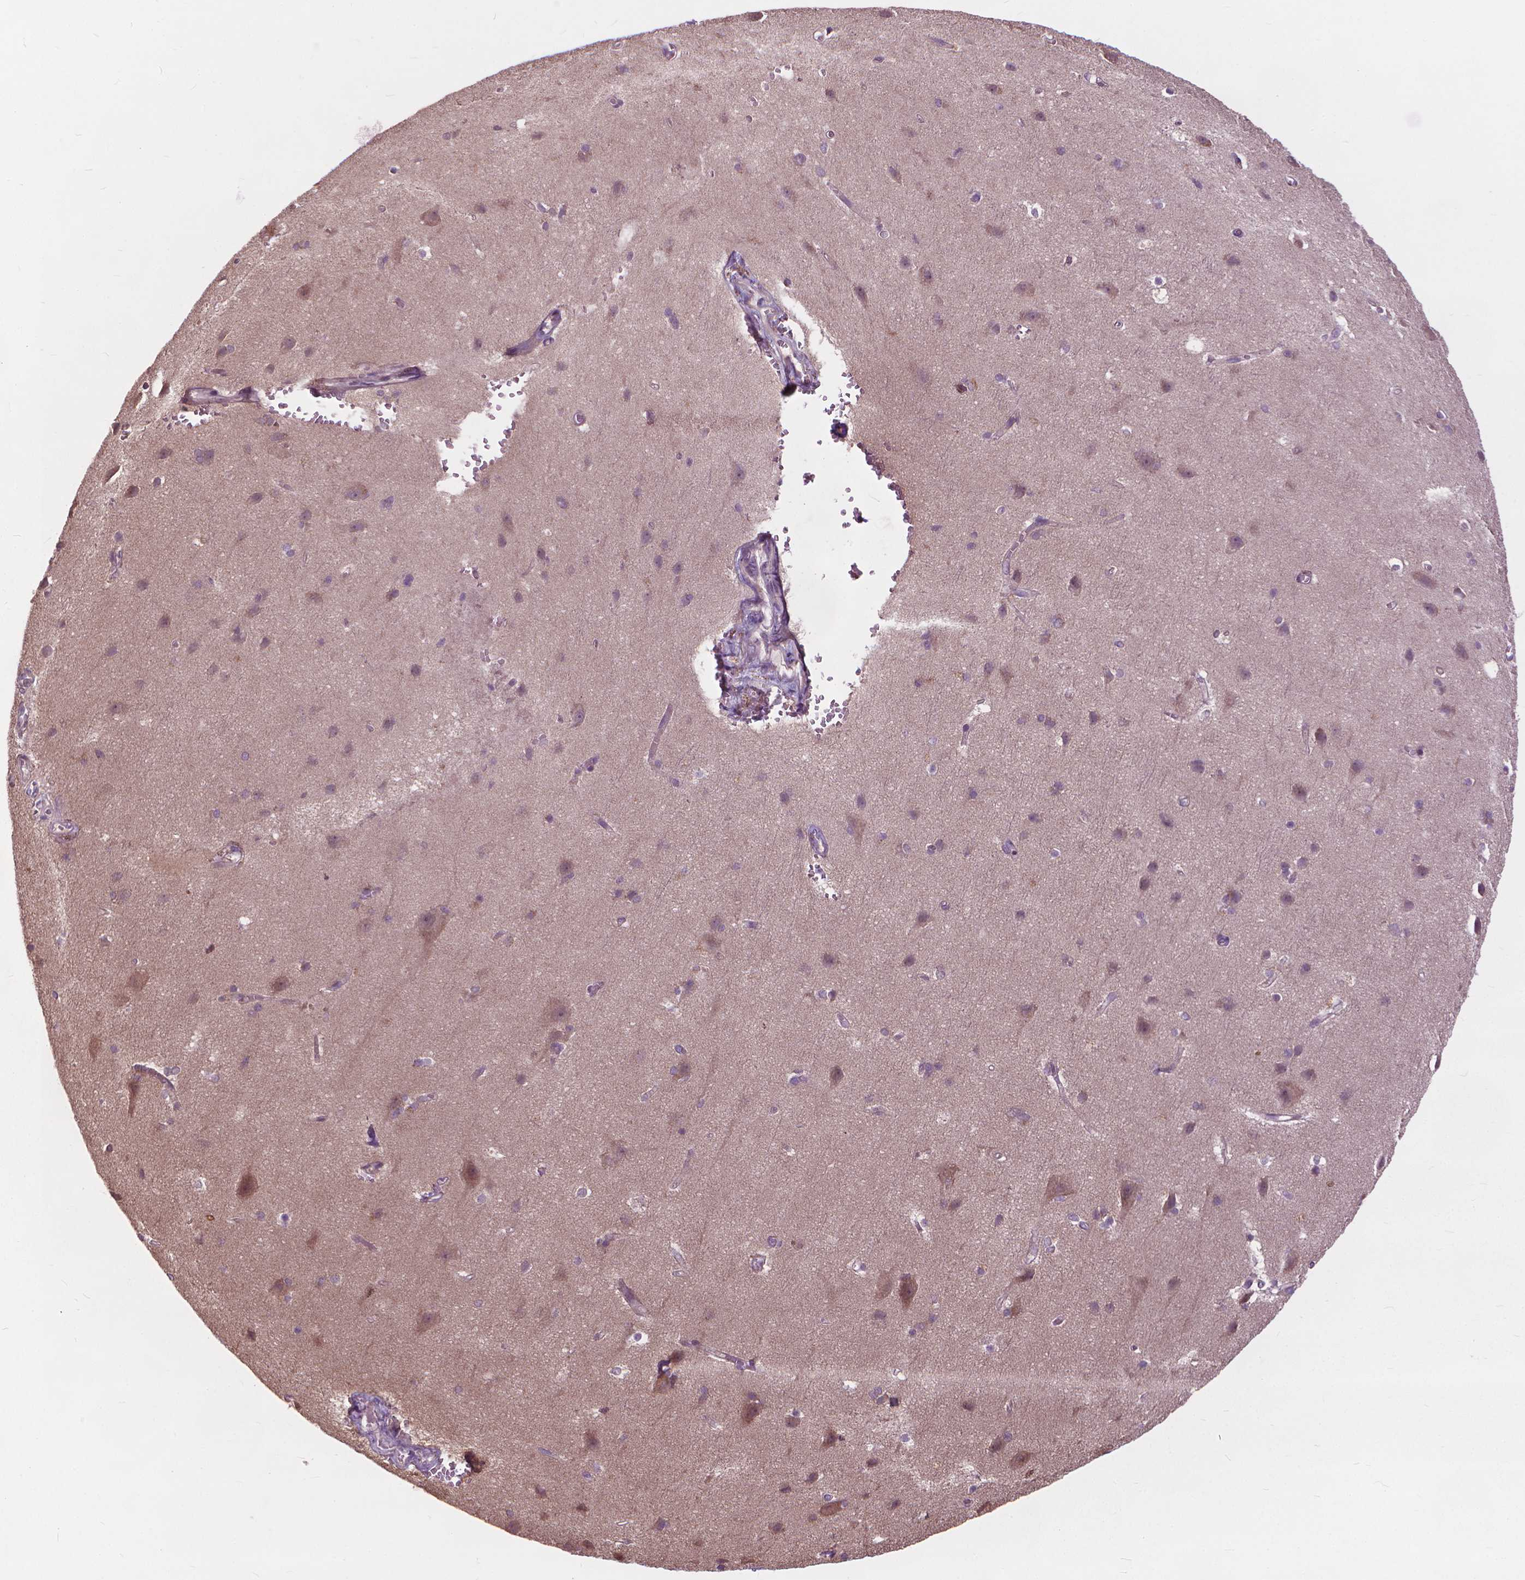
{"staining": {"intensity": "weak", "quantity": "25%-75%", "location": "cytoplasmic/membranous"}, "tissue": "cerebral cortex", "cell_type": "Endothelial cells", "image_type": "normal", "snomed": [{"axis": "morphology", "description": "Normal tissue, NOS"}, {"axis": "topography", "description": "Cerebral cortex"}], "caption": "A high-resolution photomicrograph shows IHC staining of benign cerebral cortex, which reveals weak cytoplasmic/membranous staining in about 25%-75% of endothelial cells. The staining was performed using DAB to visualize the protein expression in brown, while the nuclei were stained in blue with hematoxylin (Magnification: 20x).", "gene": "NUDT1", "patient": {"sex": "male", "age": 37}}